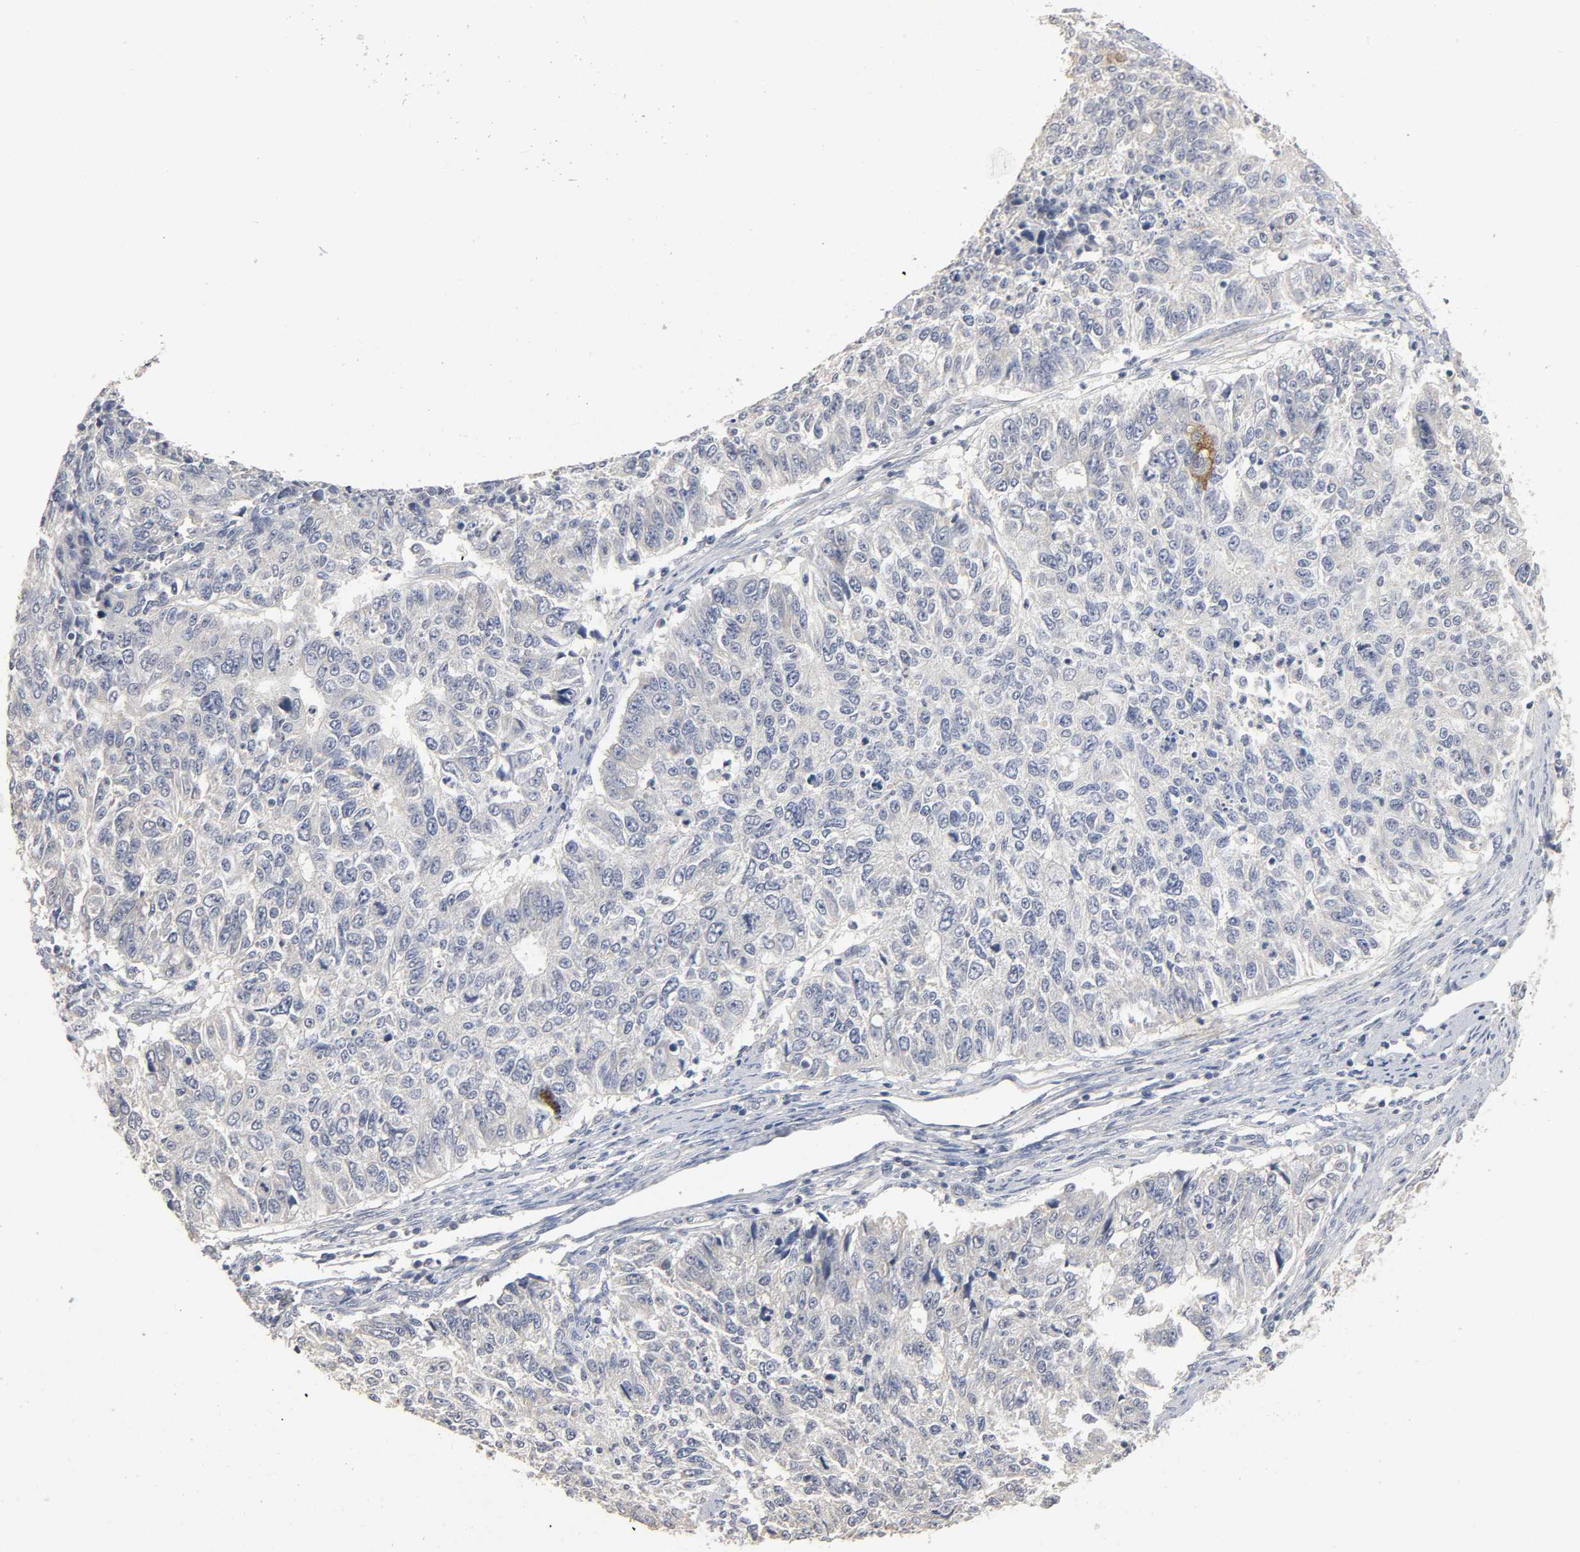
{"staining": {"intensity": "negative", "quantity": "none", "location": "none"}, "tissue": "endometrial cancer", "cell_type": "Tumor cells", "image_type": "cancer", "snomed": [{"axis": "morphology", "description": "Adenocarcinoma, NOS"}, {"axis": "topography", "description": "Endometrium"}], "caption": "Immunohistochemistry (IHC) histopathology image of human adenocarcinoma (endometrial) stained for a protein (brown), which displays no staining in tumor cells.", "gene": "SLC10A2", "patient": {"sex": "female", "age": 42}}